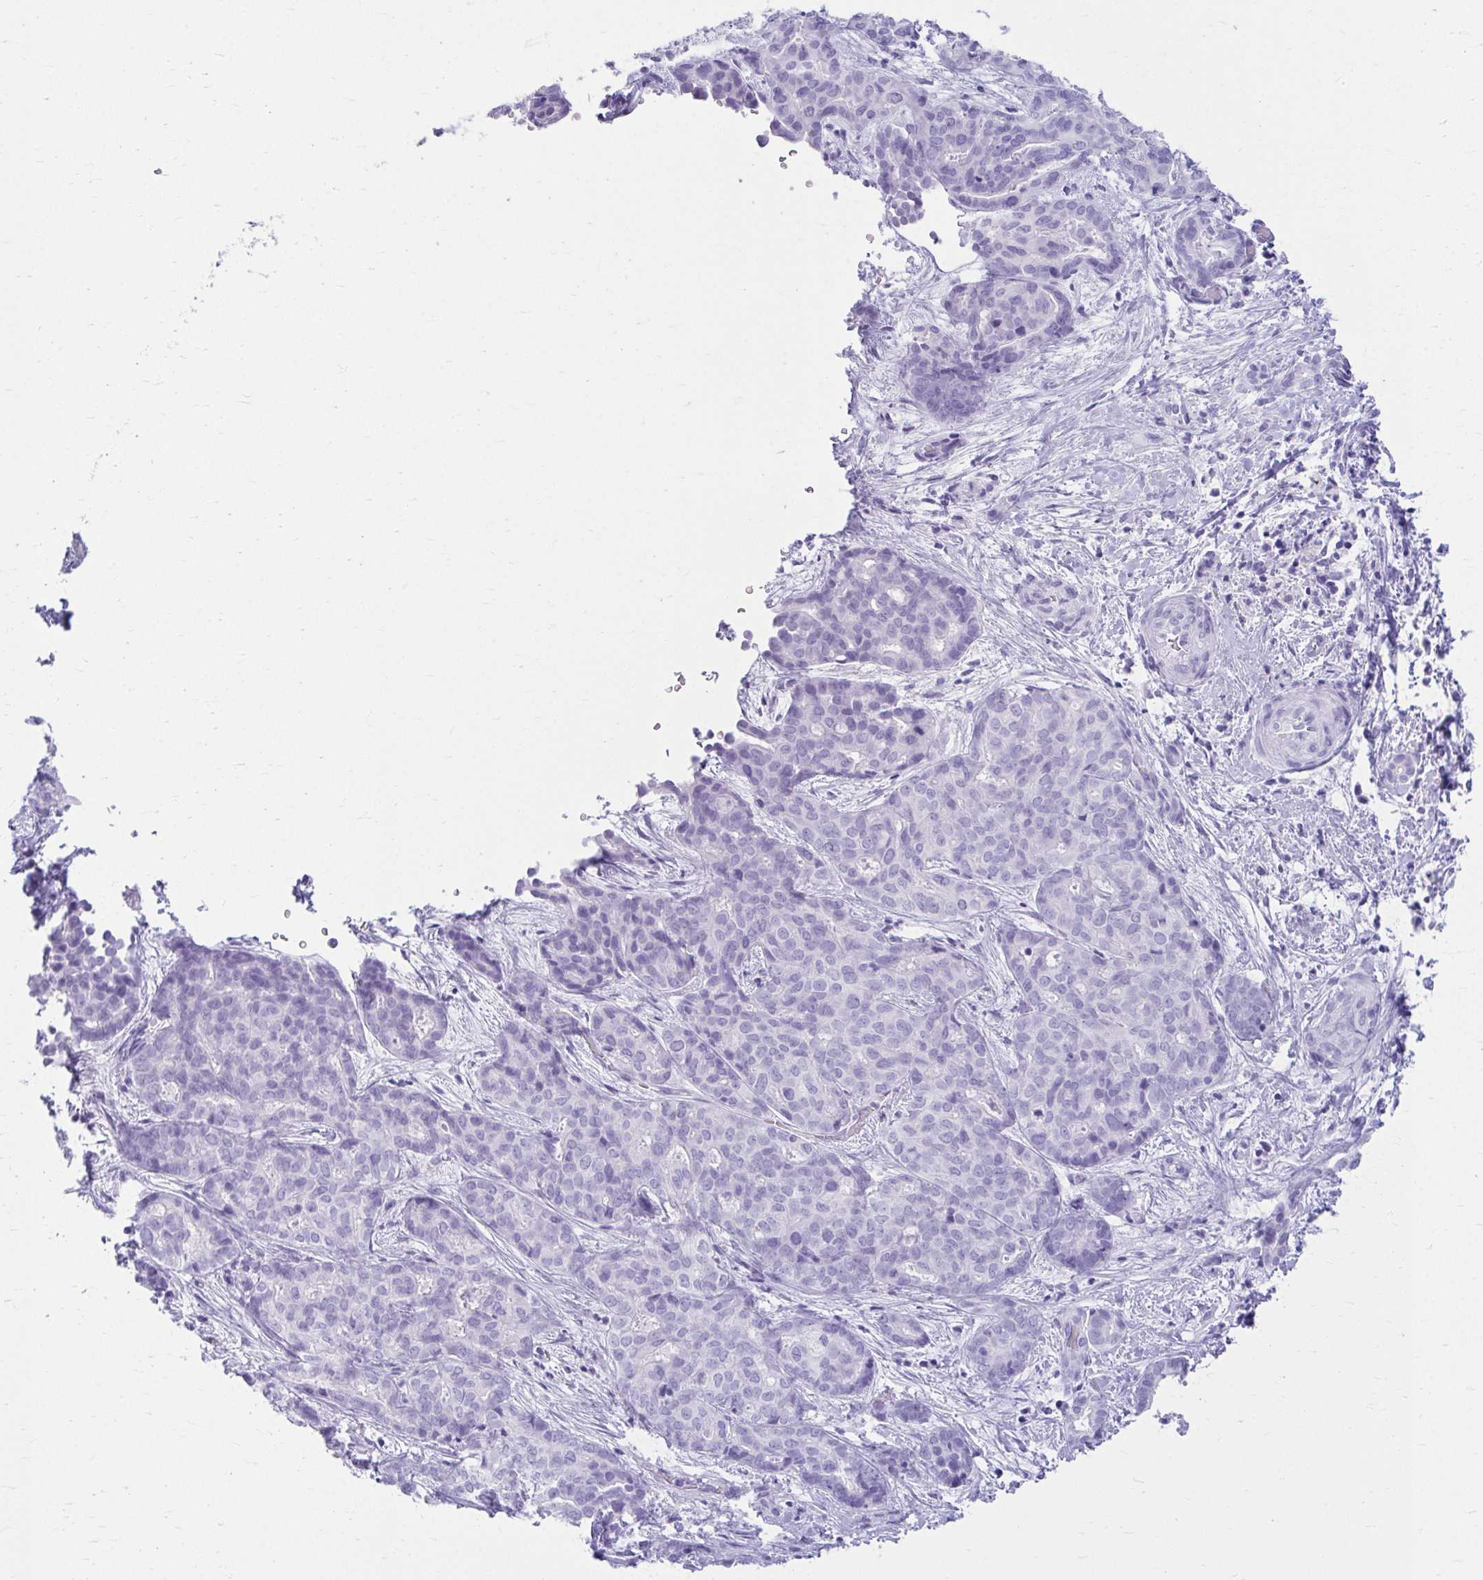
{"staining": {"intensity": "negative", "quantity": "none", "location": "none"}, "tissue": "liver cancer", "cell_type": "Tumor cells", "image_type": "cancer", "snomed": [{"axis": "morphology", "description": "Cholangiocarcinoma"}, {"axis": "topography", "description": "Liver"}], "caption": "Immunohistochemical staining of human cholangiocarcinoma (liver) reveals no significant staining in tumor cells.", "gene": "ATP4B", "patient": {"sex": "female", "age": 64}}